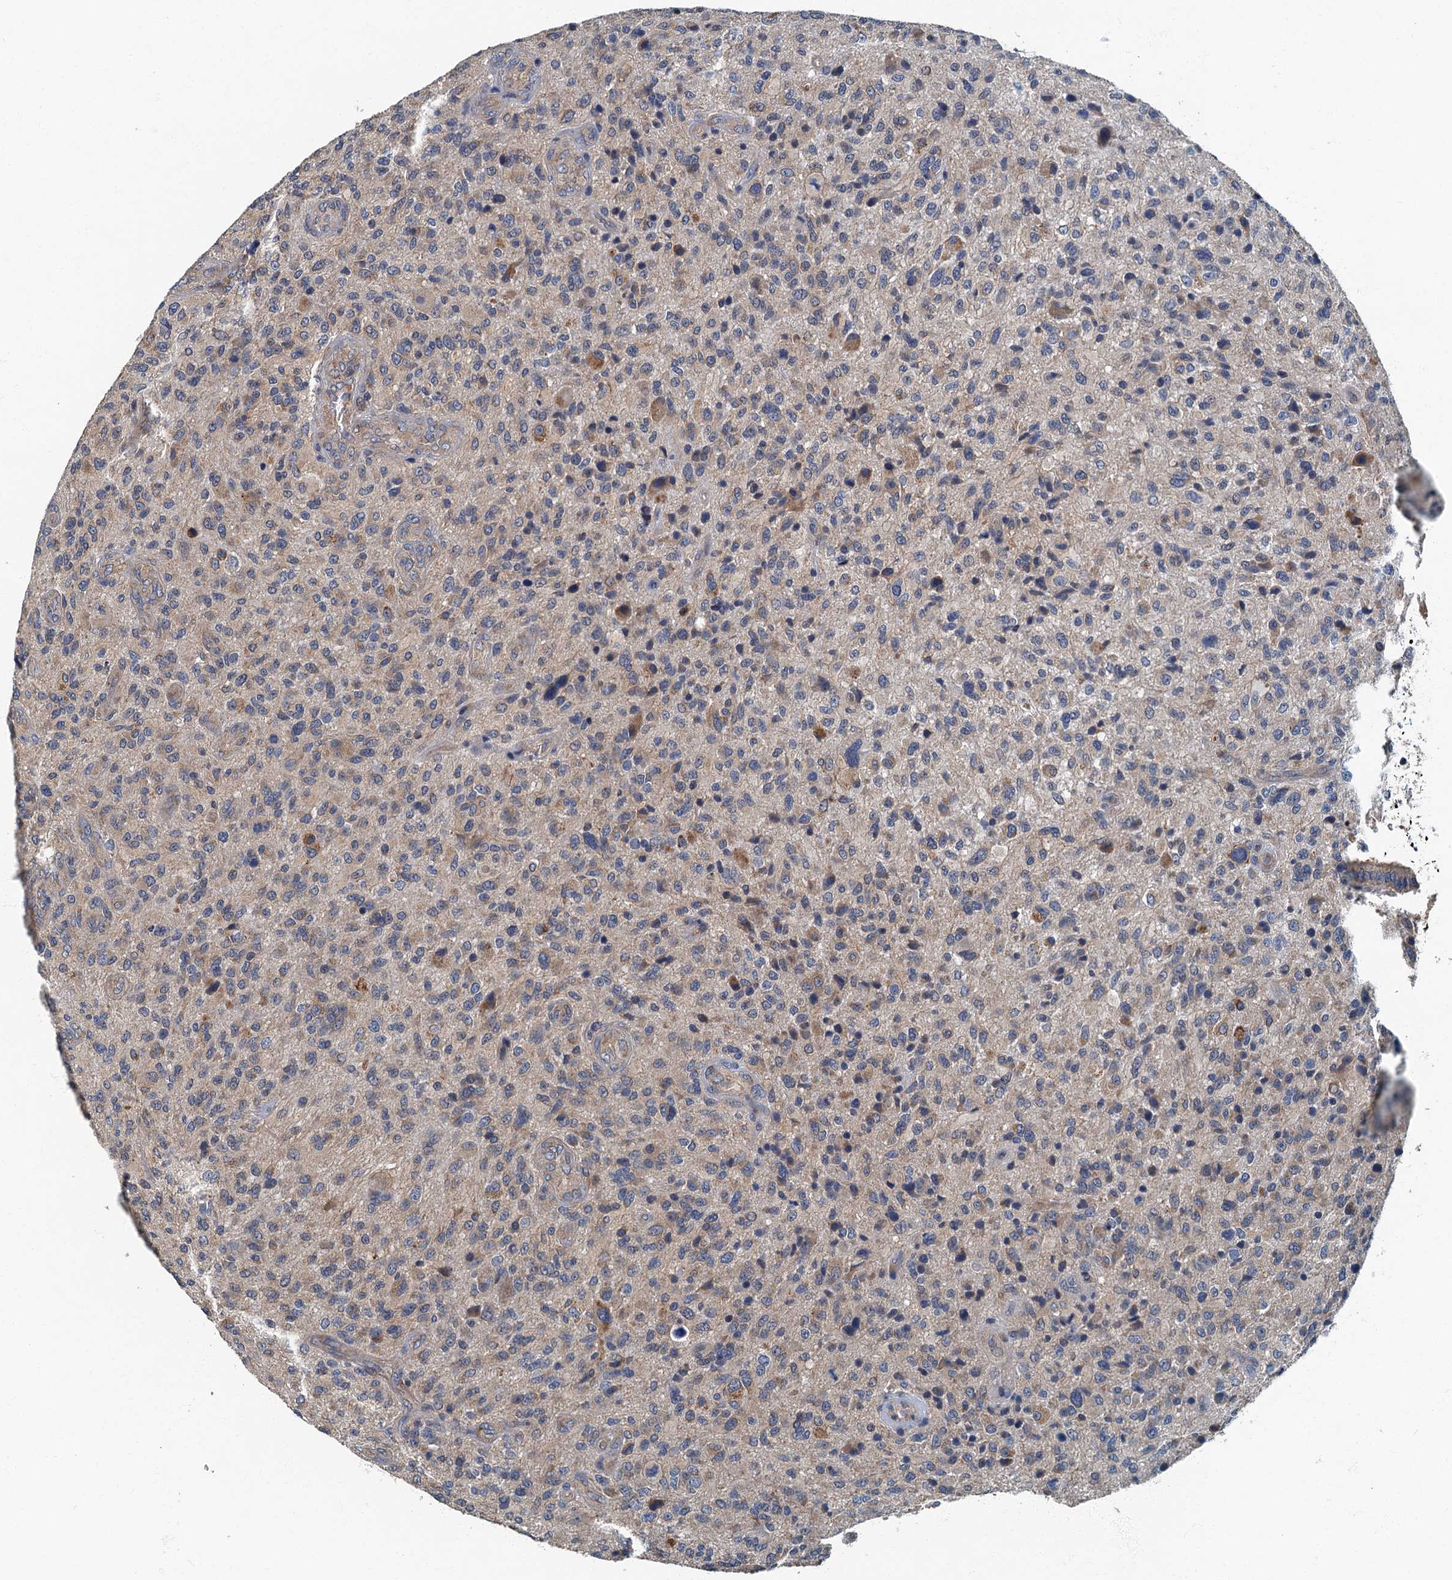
{"staining": {"intensity": "weak", "quantity": "25%-75%", "location": "cytoplasmic/membranous"}, "tissue": "glioma", "cell_type": "Tumor cells", "image_type": "cancer", "snomed": [{"axis": "morphology", "description": "Glioma, malignant, High grade"}, {"axis": "topography", "description": "Brain"}], "caption": "Glioma stained with DAB (3,3'-diaminobenzidine) IHC demonstrates low levels of weak cytoplasmic/membranous staining in about 25%-75% of tumor cells.", "gene": "DDX49", "patient": {"sex": "male", "age": 47}}